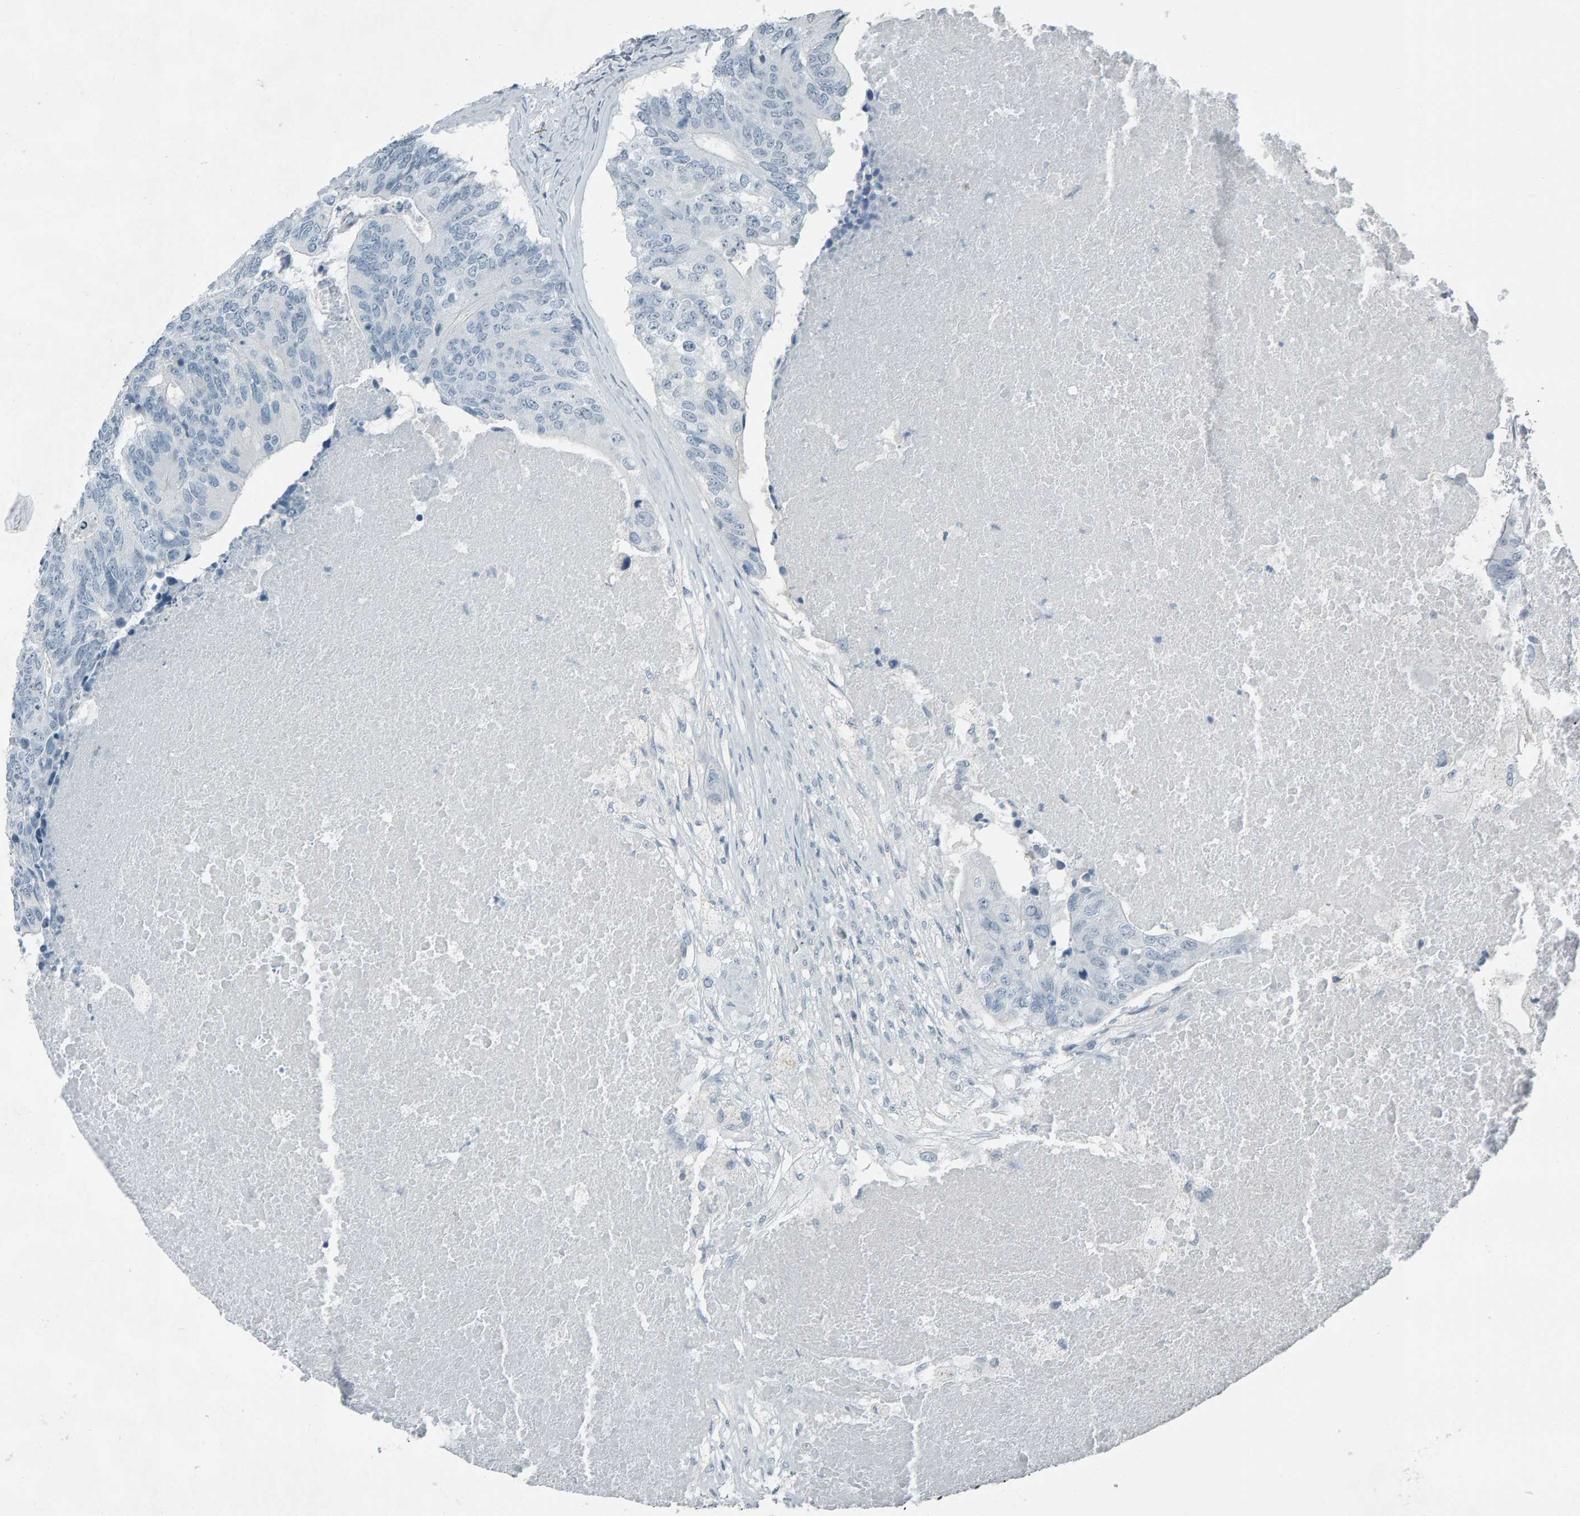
{"staining": {"intensity": "negative", "quantity": "none", "location": "none"}, "tissue": "colorectal cancer", "cell_type": "Tumor cells", "image_type": "cancer", "snomed": [{"axis": "morphology", "description": "Adenocarcinoma, NOS"}, {"axis": "topography", "description": "Colon"}], "caption": "High power microscopy image of an immunohistochemistry (IHC) histopathology image of adenocarcinoma (colorectal), revealing no significant staining in tumor cells. Brightfield microscopy of IHC stained with DAB (3,3'-diaminobenzidine) (brown) and hematoxylin (blue), captured at high magnification.", "gene": "PYY", "patient": {"sex": "female", "age": 67}}